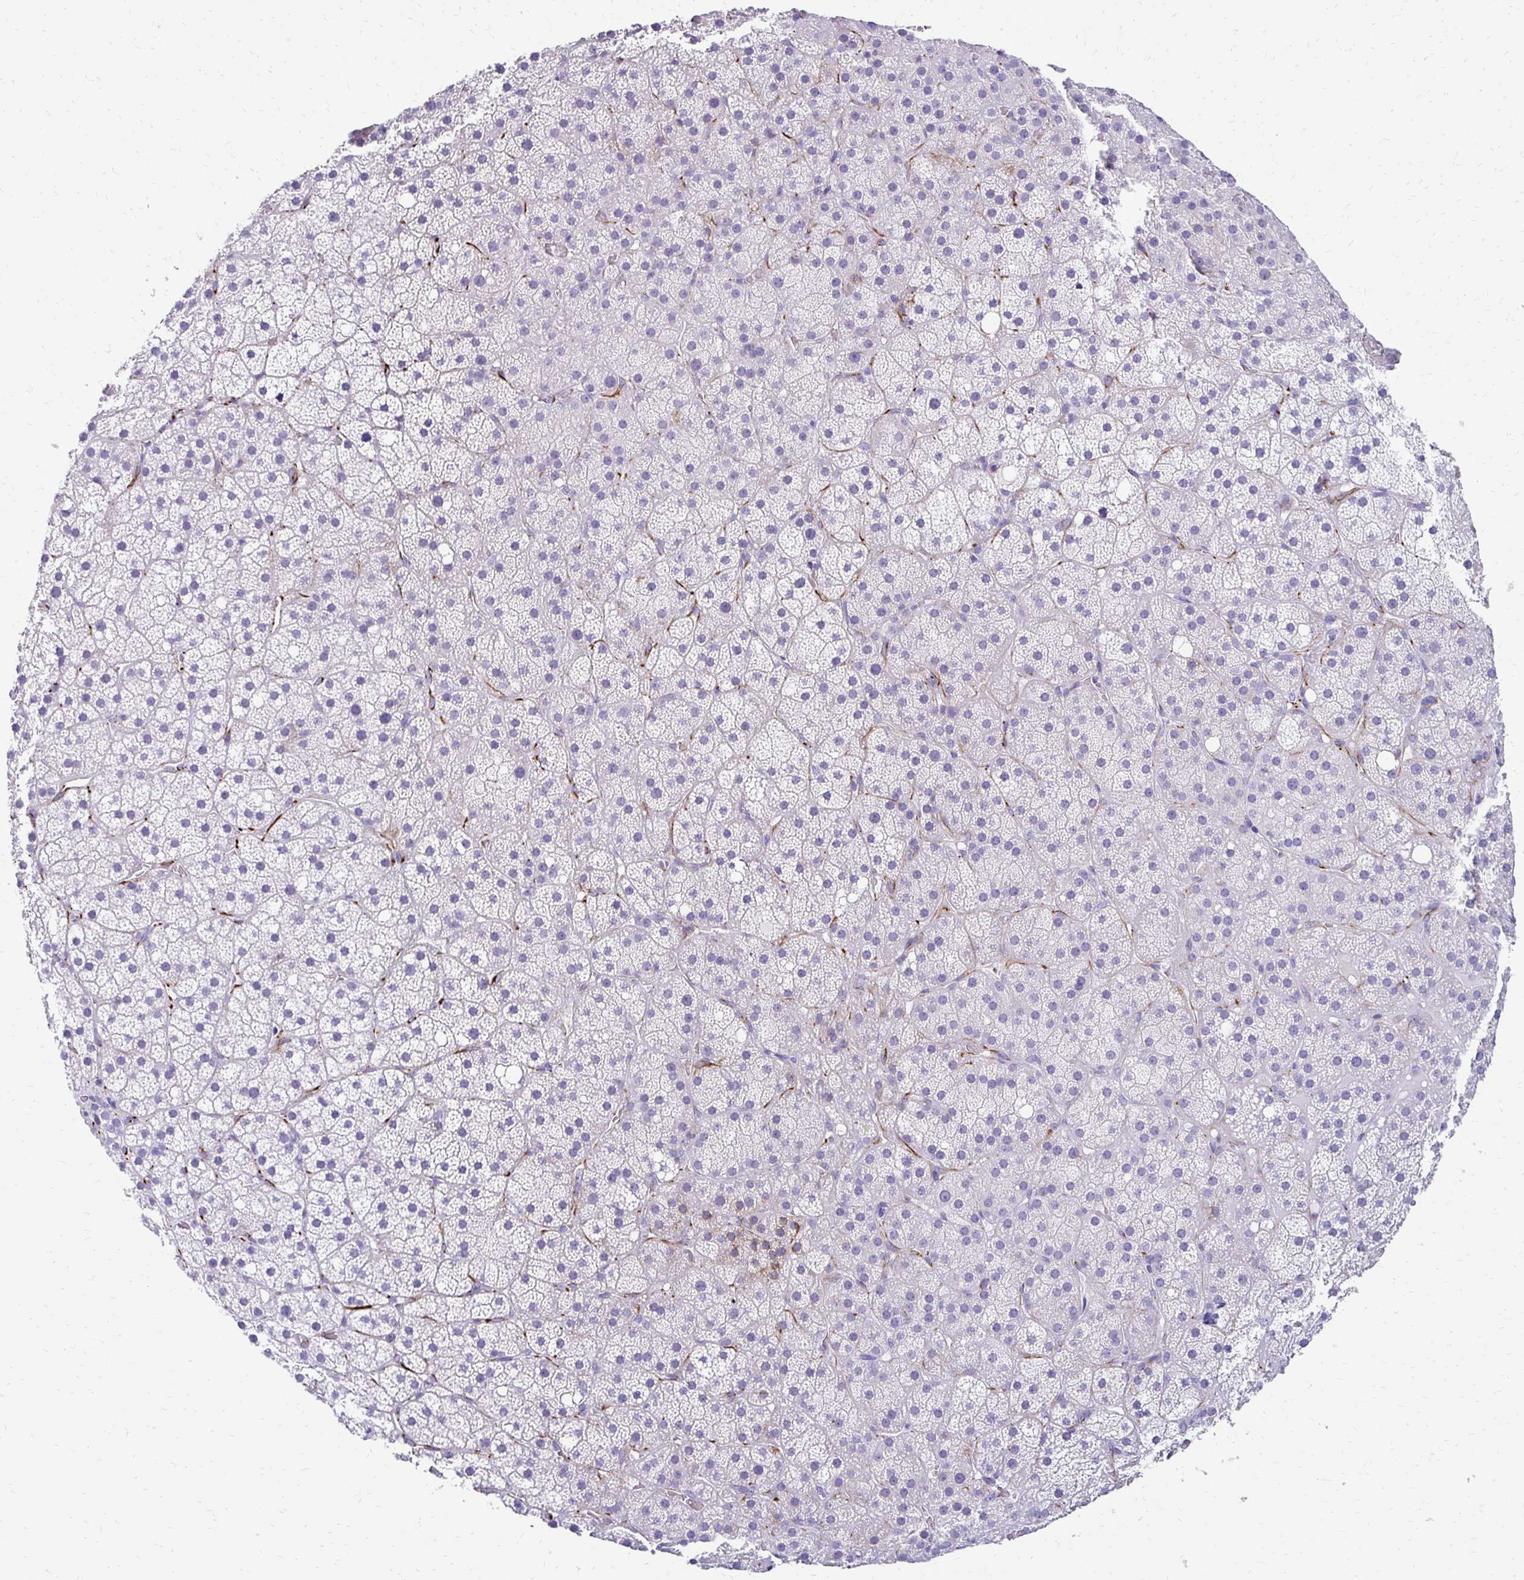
{"staining": {"intensity": "negative", "quantity": "none", "location": "none"}, "tissue": "adrenal gland", "cell_type": "Glandular cells", "image_type": "normal", "snomed": [{"axis": "morphology", "description": "Normal tissue, NOS"}, {"axis": "topography", "description": "Adrenal gland"}], "caption": "A high-resolution image shows IHC staining of benign adrenal gland, which displays no significant expression in glandular cells. (Brightfield microscopy of DAB (3,3'-diaminobenzidine) IHC at high magnification).", "gene": "TMEM54", "patient": {"sex": "male", "age": 53}}